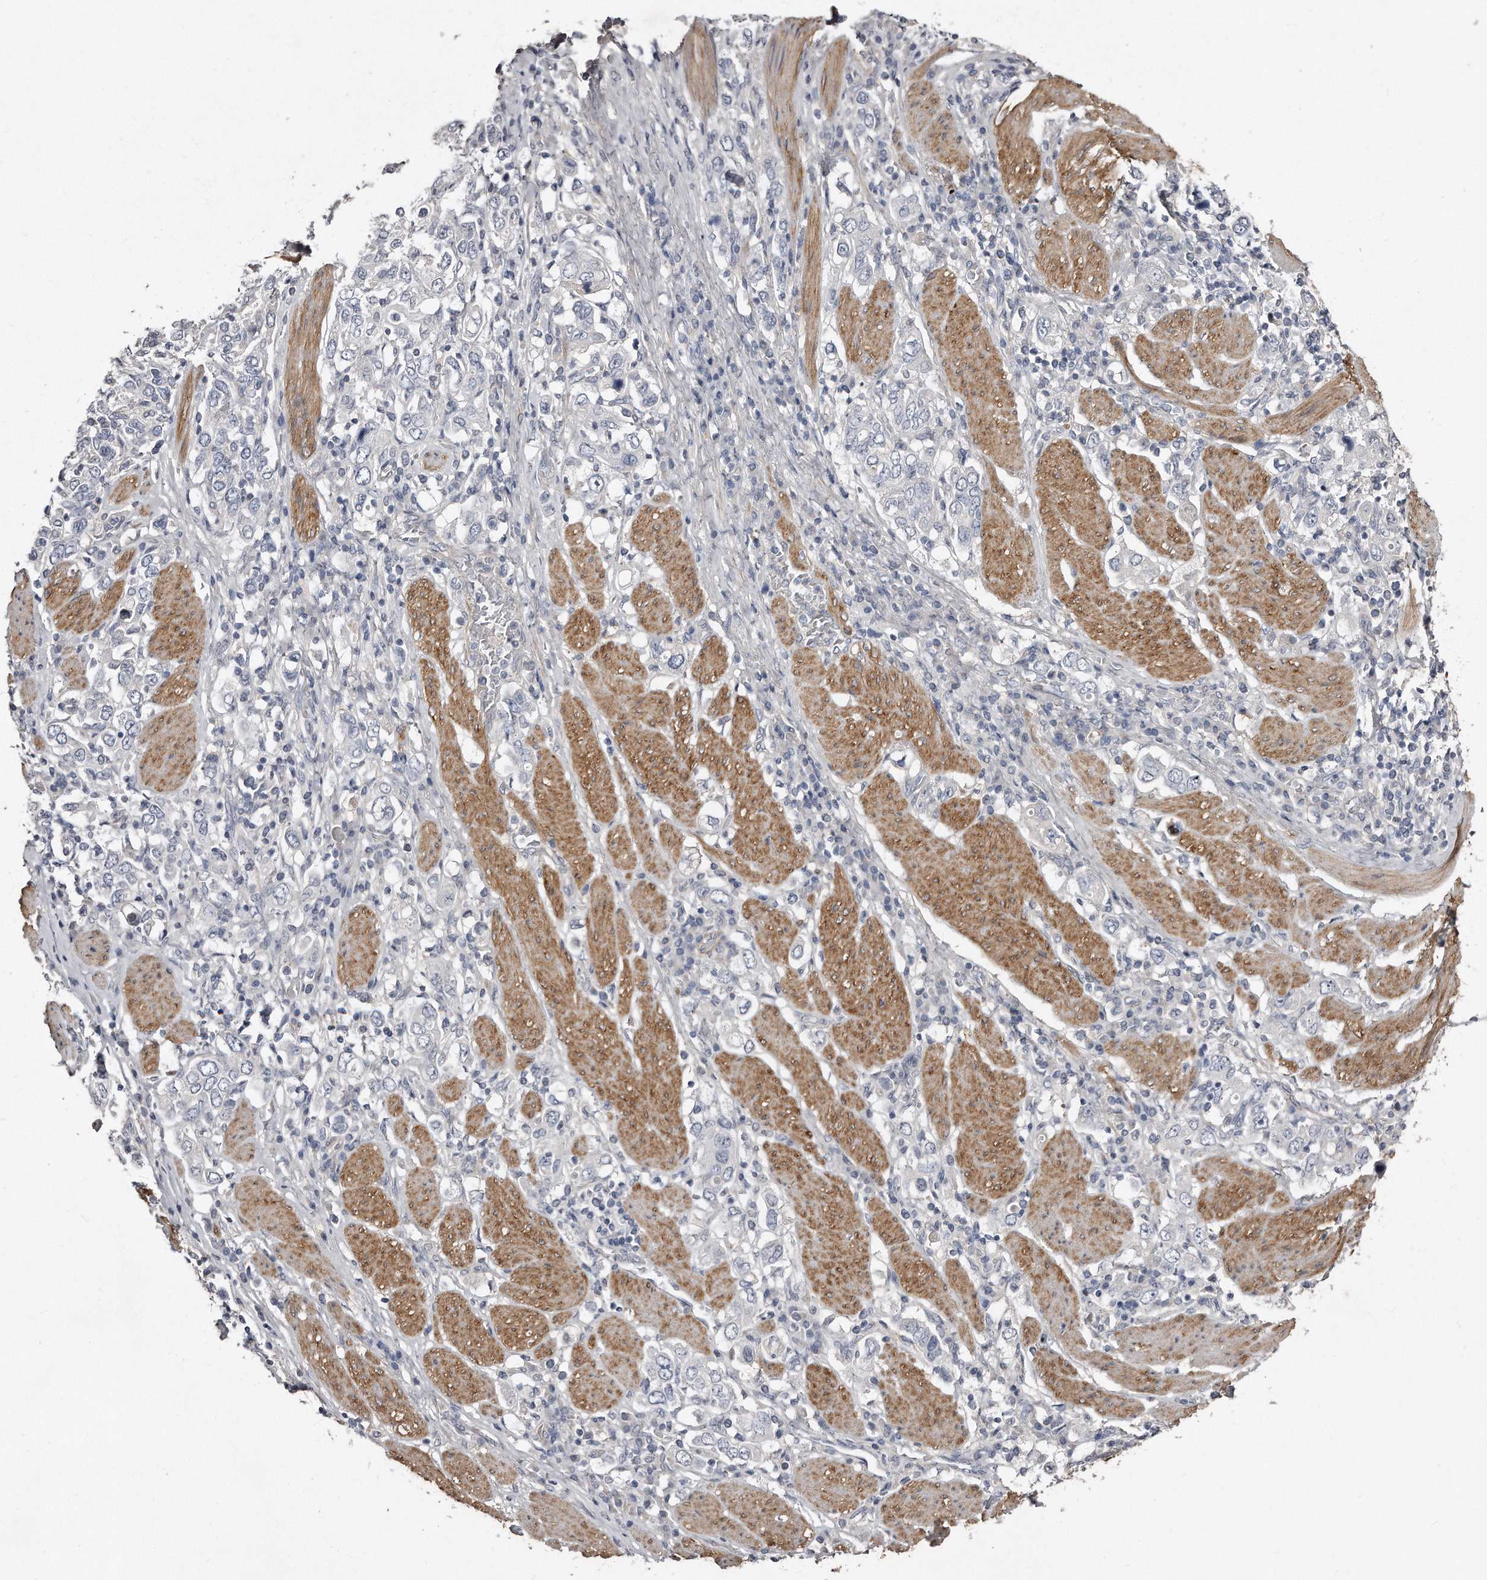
{"staining": {"intensity": "negative", "quantity": "none", "location": "none"}, "tissue": "stomach cancer", "cell_type": "Tumor cells", "image_type": "cancer", "snomed": [{"axis": "morphology", "description": "Adenocarcinoma, NOS"}, {"axis": "topography", "description": "Stomach, upper"}], "caption": "An immunohistochemistry histopathology image of stomach adenocarcinoma is shown. There is no staining in tumor cells of stomach adenocarcinoma.", "gene": "LMOD1", "patient": {"sex": "male", "age": 62}}